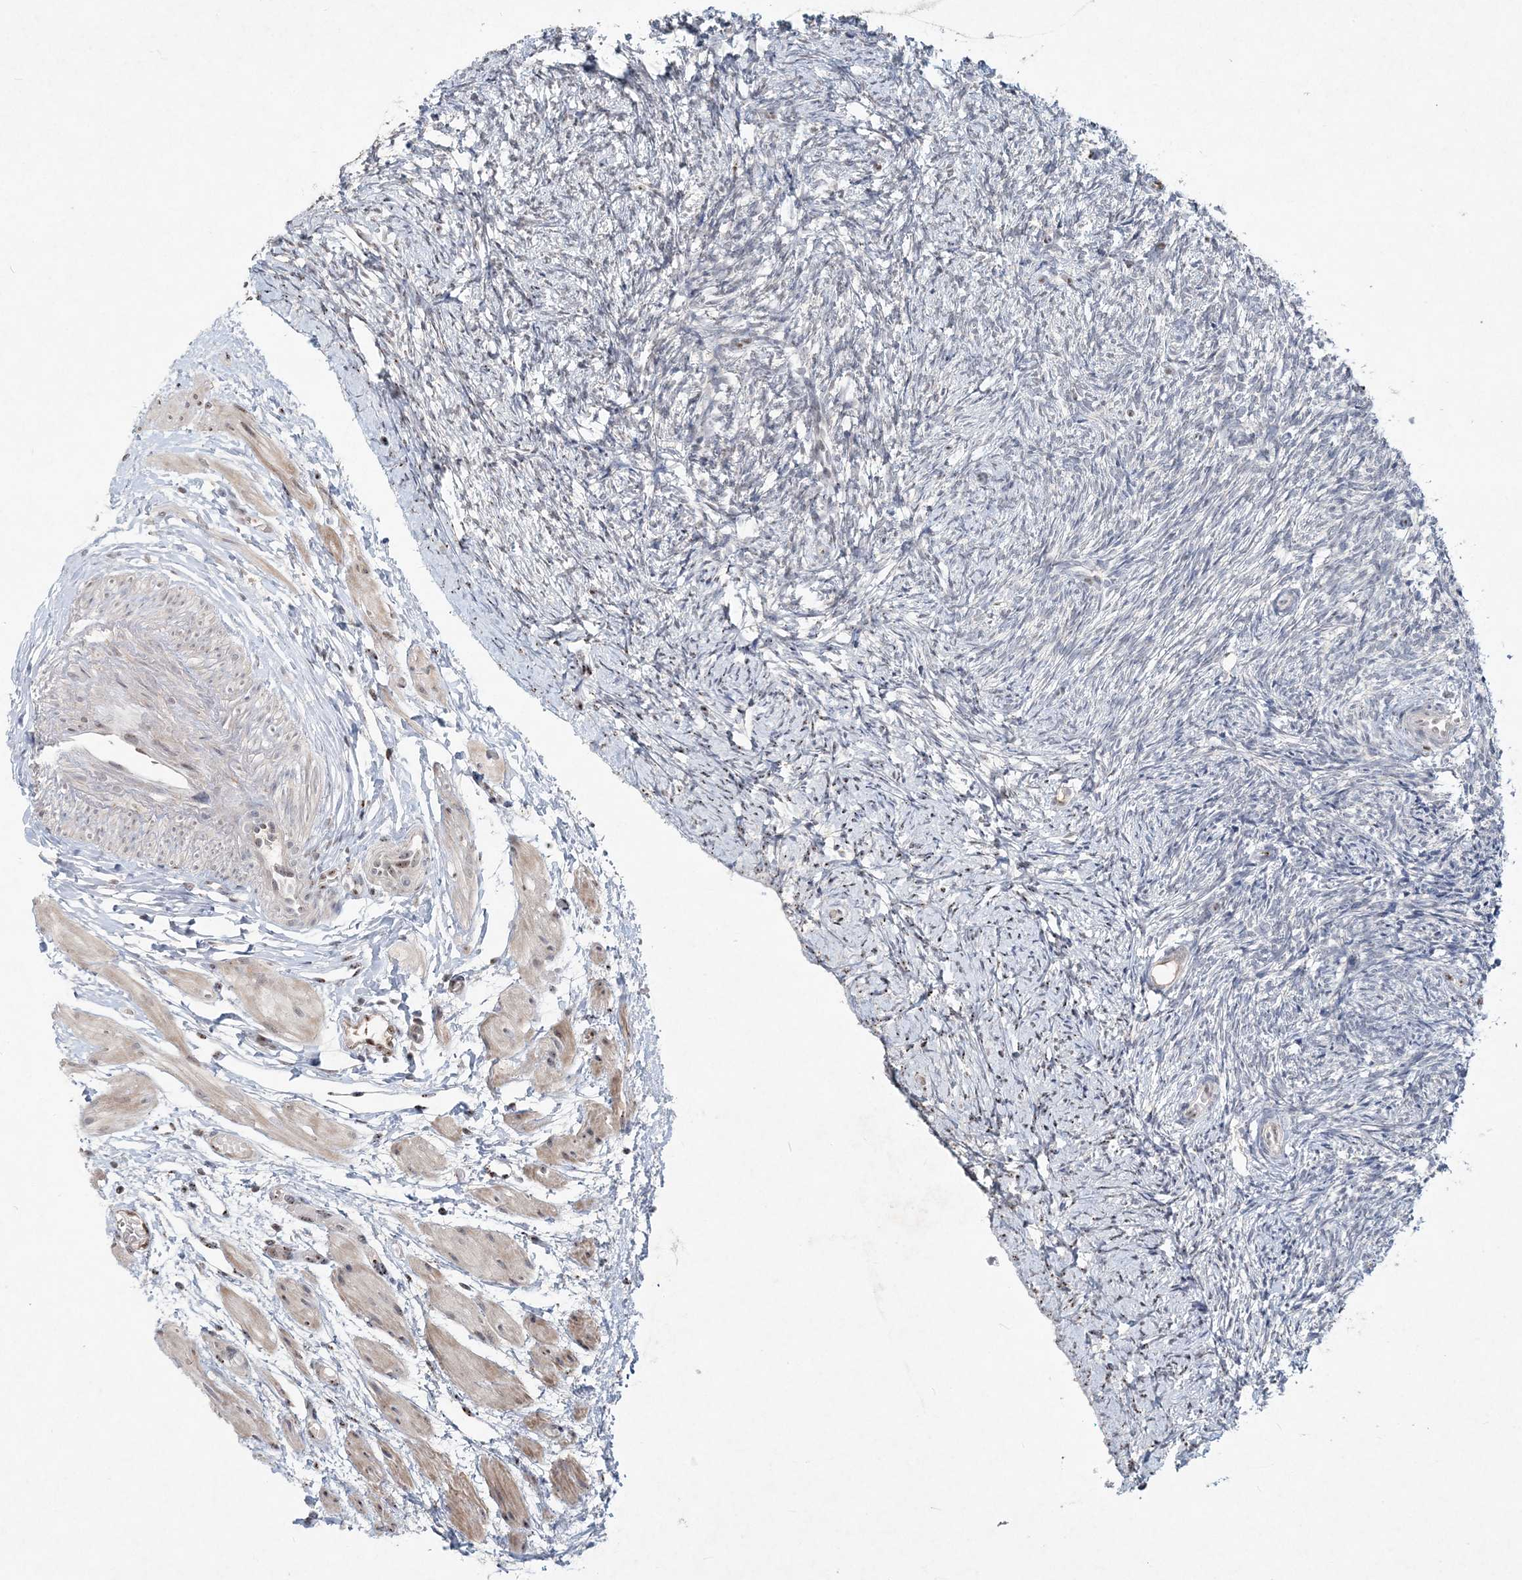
{"staining": {"intensity": "weak", "quantity": ">75%", "location": "cytoplasmic/membranous"}, "tissue": "ovary", "cell_type": "Follicle cells", "image_type": "normal", "snomed": [{"axis": "morphology", "description": "Normal tissue, NOS"}, {"axis": "topography", "description": "Ovary"}], "caption": "Weak cytoplasmic/membranous positivity is present in approximately >75% of follicle cells in normal ovary. The staining was performed using DAB (3,3'-diaminobenzidine) to visualize the protein expression in brown, while the nuclei were stained in blue with hematoxylin (Magnification: 20x).", "gene": "GIN1", "patient": {"sex": "female", "age": 41}}